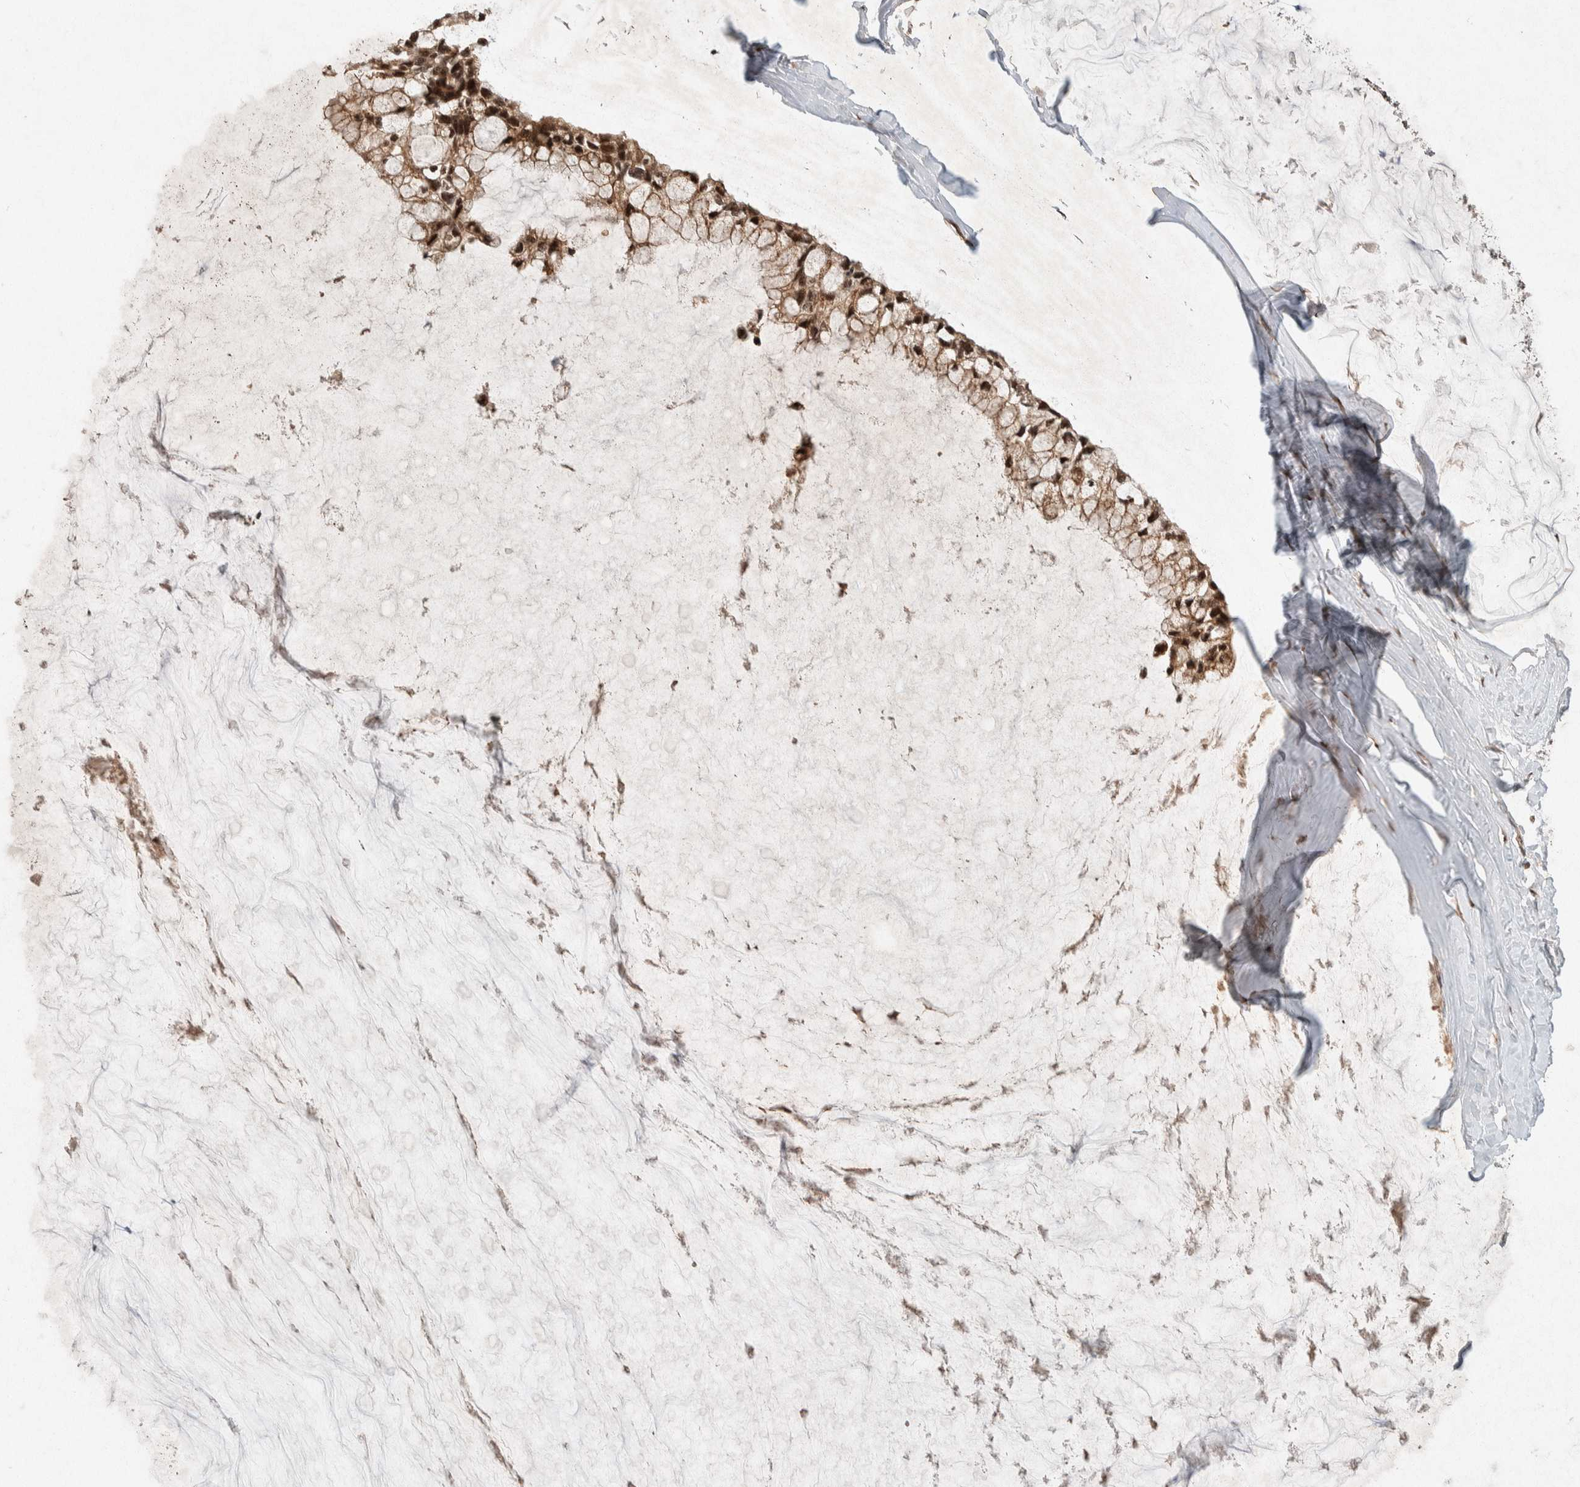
{"staining": {"intensity": "moderate", "quantity": ">75%", "location": "cytoplasmic/membranous,nuclear"}, "tissue": "ovarian cancer", "cell_type": "Tumor cells", "image_type": "cancer", "snomed": [{"axis": "morphology", "description": "Cystadenocarcinoma, mucinous, NOS"}, {"axis": "topography", "description": "Ovary"}], "caption": "High-power microscopy captured an immunohistochemistry photomicrograph of ovarian cancer, revealing moderate cytoplasmic/membranous and nuclear staining in approximately >75% of tumor cells.", "gene": "TOR1B", "patient": {"sex": "female", "age": 39}}